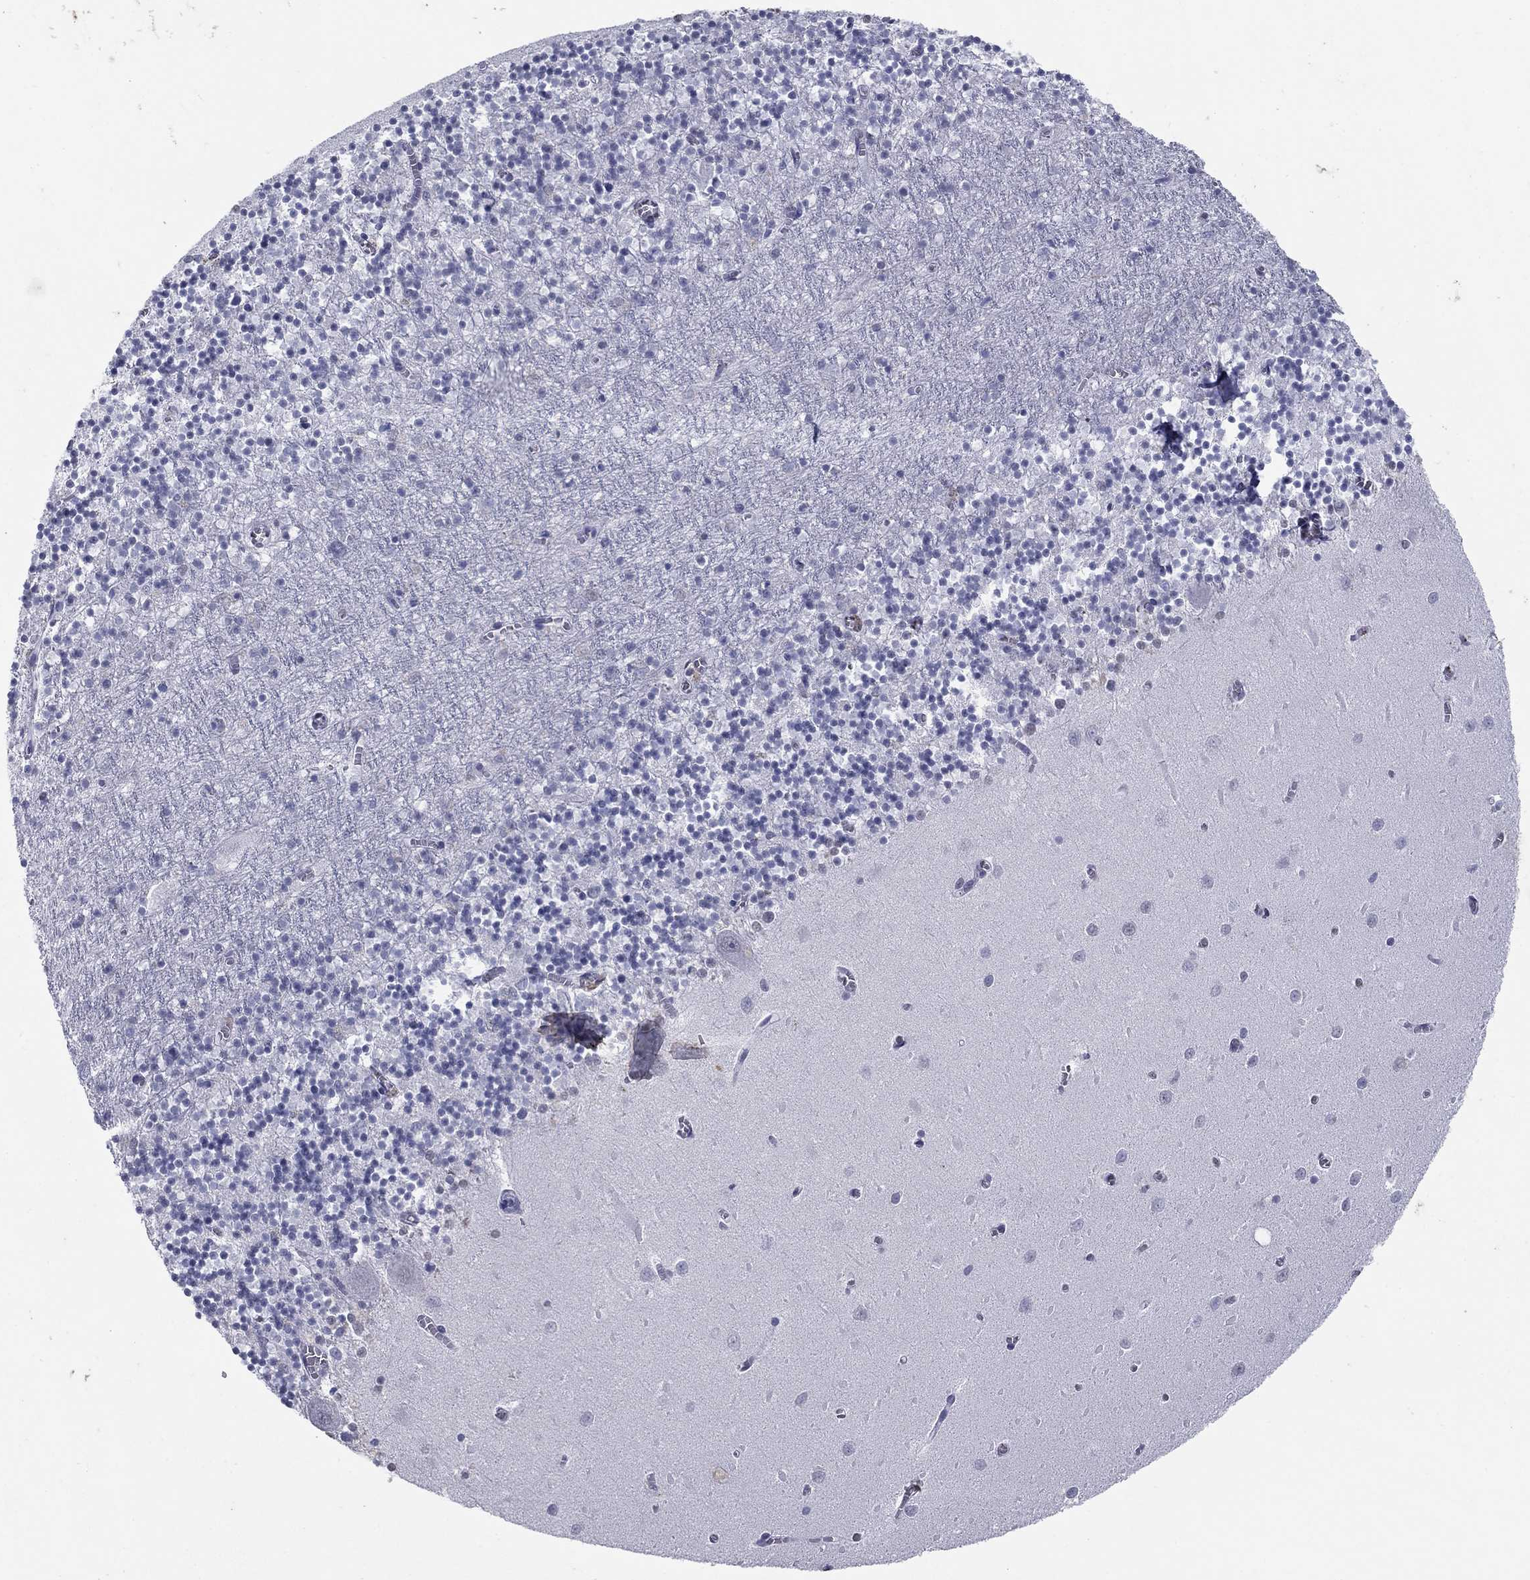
{"staining": {"intensity": "negative", "quantity": "none", "location": "none"}, "tissue": "cerebellum", "cell_type": "Cells in granular layer", "image_type": "normal", "snomed": [{"axis": "morphology", "description": "Normal tissue, NOS"}, {"axis": "topography", "description": "Cerebellum"}], "caption": "Protein analysis of benign cerebellum exhibits no significant expression in cells in granular layer. (DAB IHC, high magnification).", "gene": "KRT75", "patient": {"sex": "female", "age": 64}}